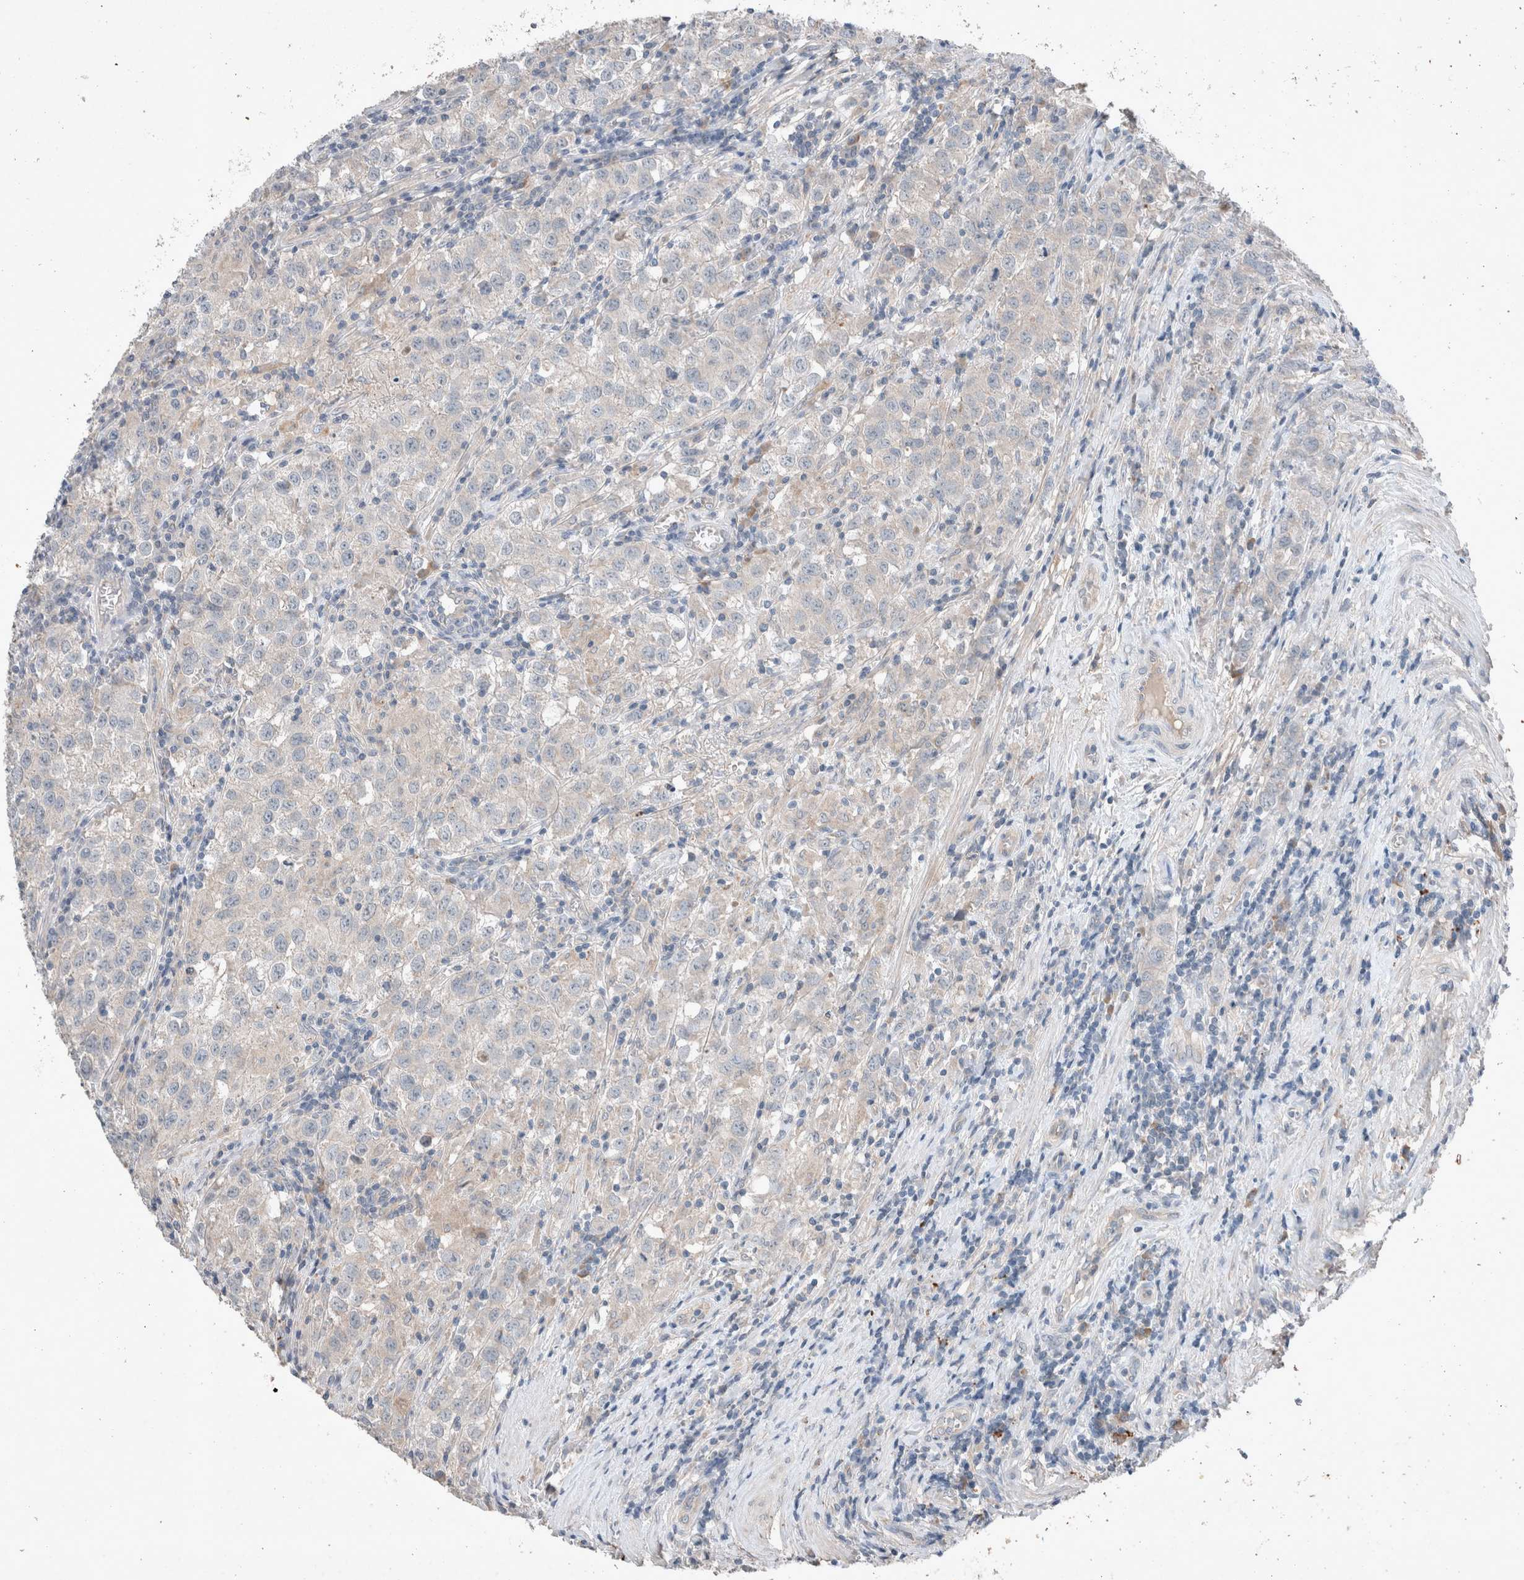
{"staining": {"intensity": "negative", "quantity": "none", "location": "none"}, "tissue": "testis cancer", "cell_type": "Tumor cells", "image_type": "cancer", "snomed": [{"axis": "morphology", "description": "Seminoma, NOS"}, {"axis": "morphology", "description": "Carcinoma, Embryonal, NOS"}, {"axis": "topography", "description": "Testis"}], "caption": "A high-resolution histopathology image shows immunohistochemistry (IHC) staining of testis cancer, which reveals no significant expression in tumor cells.", "gene": "UGCG", "patient": {"sex": "male", "age": 43}}